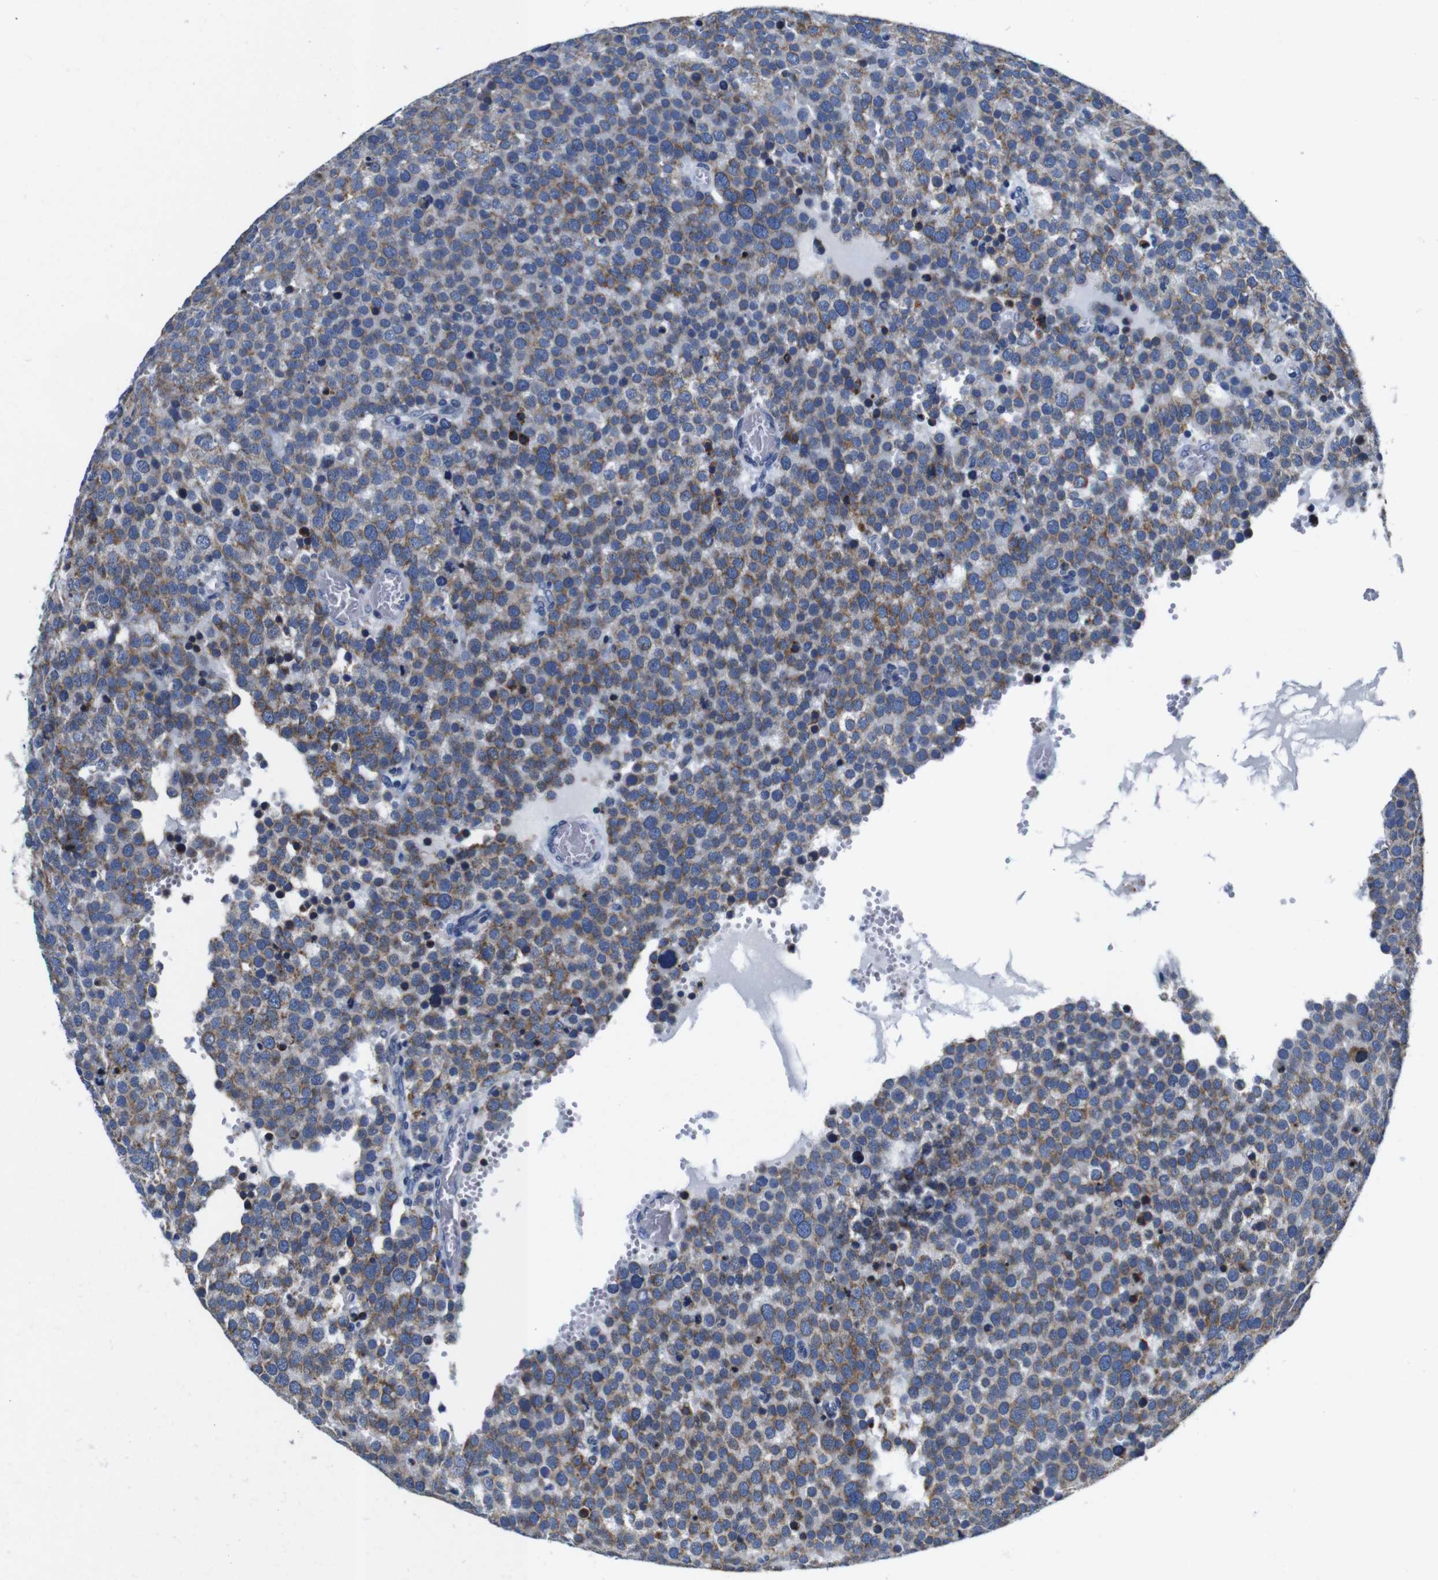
{"staining": {"intensity": "moderate", "quantity": "25%-75%", "location": "cytoplasmic/membranous"}, "tissue": "testis cancer", "cell_type": "Tumor cells", "image_type": "cancer", "snomed": [{"axis": "morphology", "description": "Normal tissue, NOS"}, {"axis": "morphology", "description": "Seminoma, NOS"}, {"axis": "topography", "description": "Testis"}], "caption": "Moderate cytoplasmic/membranous staining is seen in about 25%-75% of tumor cells in testis cancer.", "gene": "SNX19", "patient": {"sex": "male", "age": 71}}